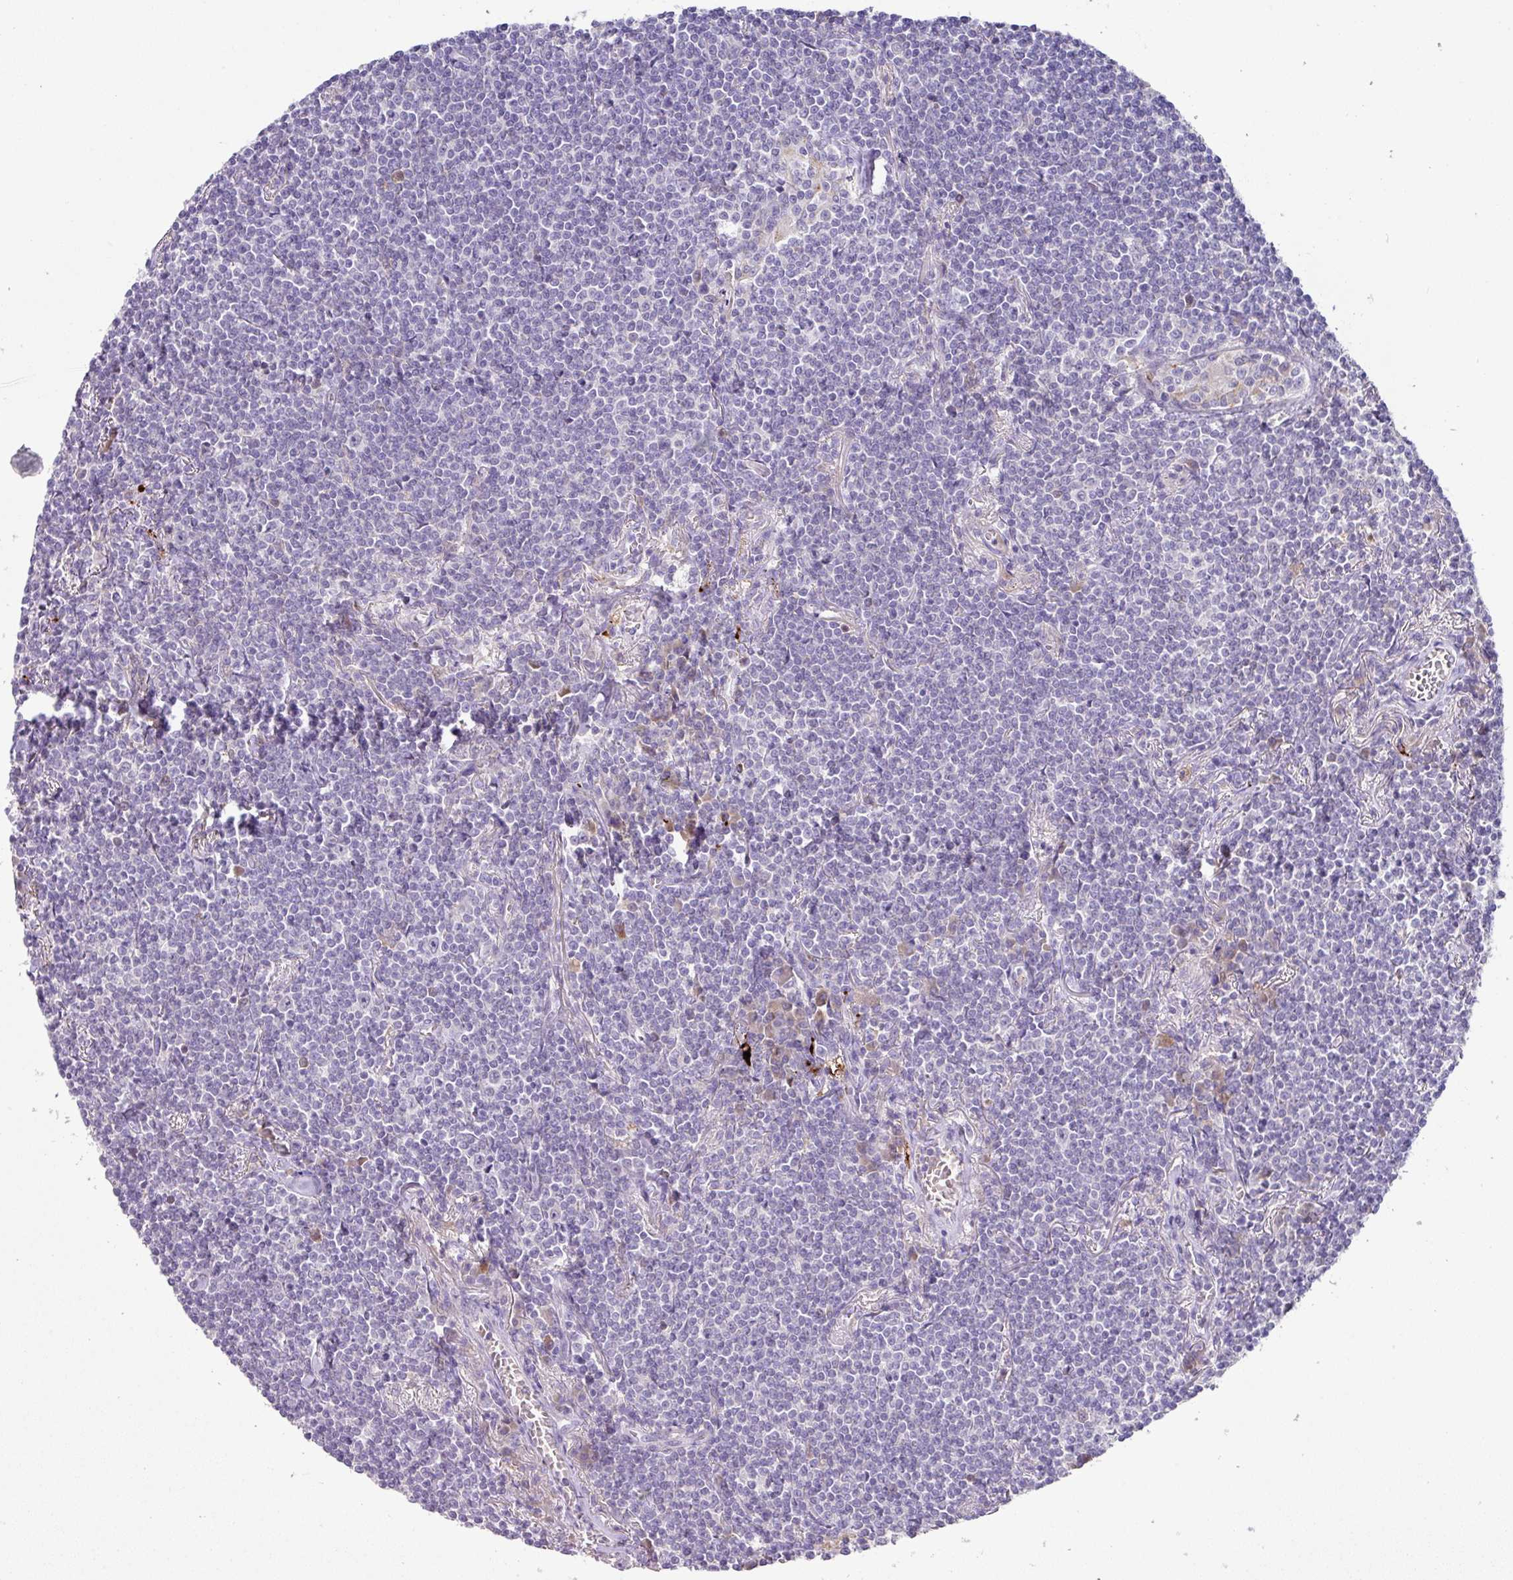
{"staining": {"intensity": "negative", "quantity": "none", "location": "none"}, "tissue": "lymphoma", "cell_type": "Tumor cells", "image_type": "cancer", "snomed": [{"axis": "morphology", "description": "Malignant lymphoma, non-Hodgkin's type, Low grade"}, {"axis": "topography", "description": "Lung"}], "caption": "Micrograph shows no protein positivity in tumor cells of low-grade malignant lymphoma, non-Hodgkin's type tissue.", "gene": "PLEKHH3", "patient": {"sex": "female", "age": 71}}